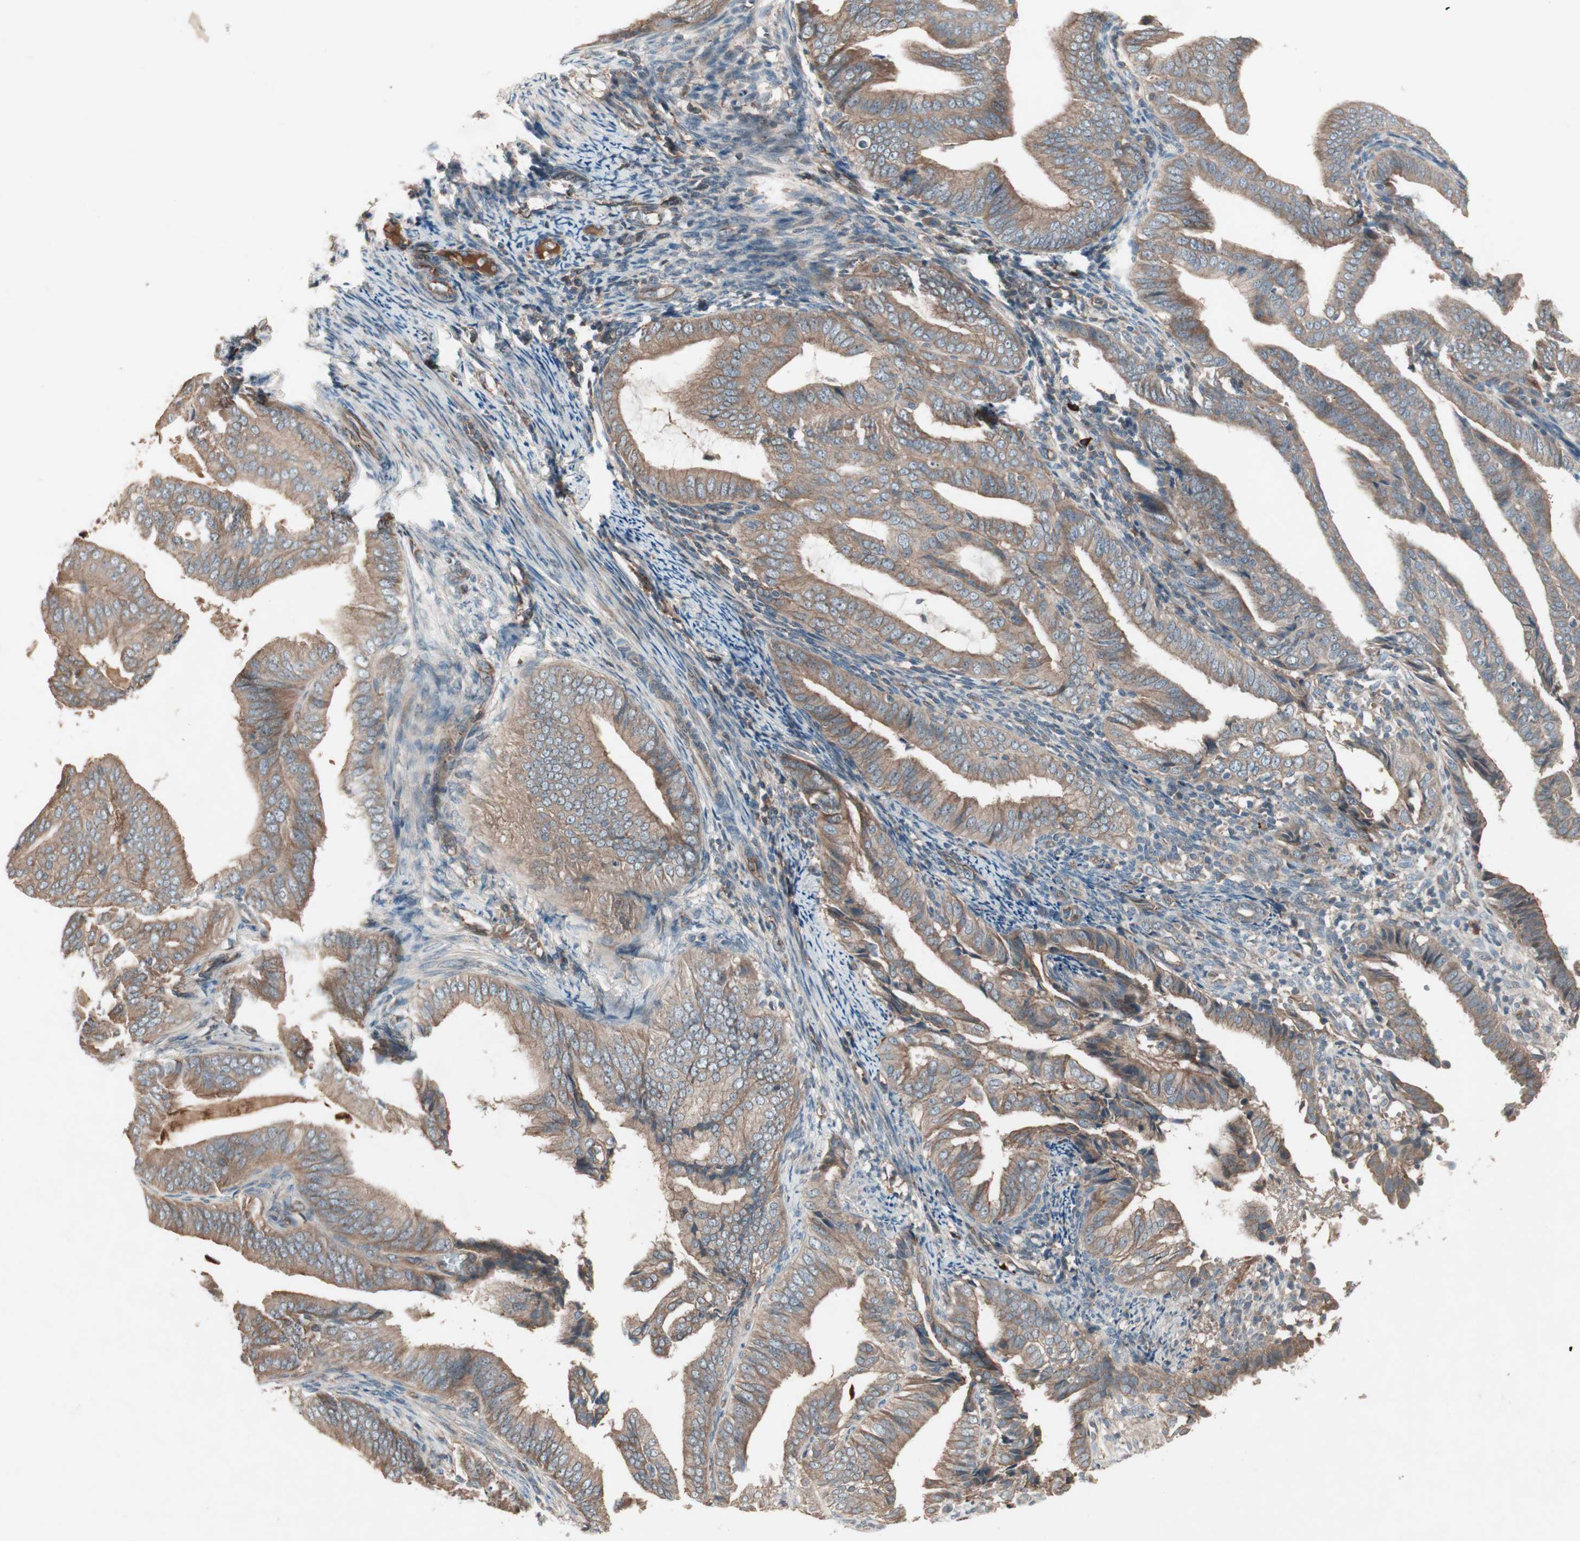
{"staining": {"intensity": "moderate", "quantity": ">75%", "location": "cytoplasmic/membranous"}, "tissue": "endometrial cancer", "cell_type": "Tumor cells", "image_type": "cancer", "snomed": [{"axis": "morphology", "description": "Adenocarcinoma, NOS"}, {"axis": "topography", "description": "Endometrium"}], "caption": "An immunohistochemistry (IHC) histopathology image of neoplastic tissue is shown. Protein staining in brown shows moderate cytoplasmic/membranous positivity in adenocarcinoma (endometrial) within tumor cells.", "gene": "TFPI", "patient": {"sex": "female", "age": 58}}